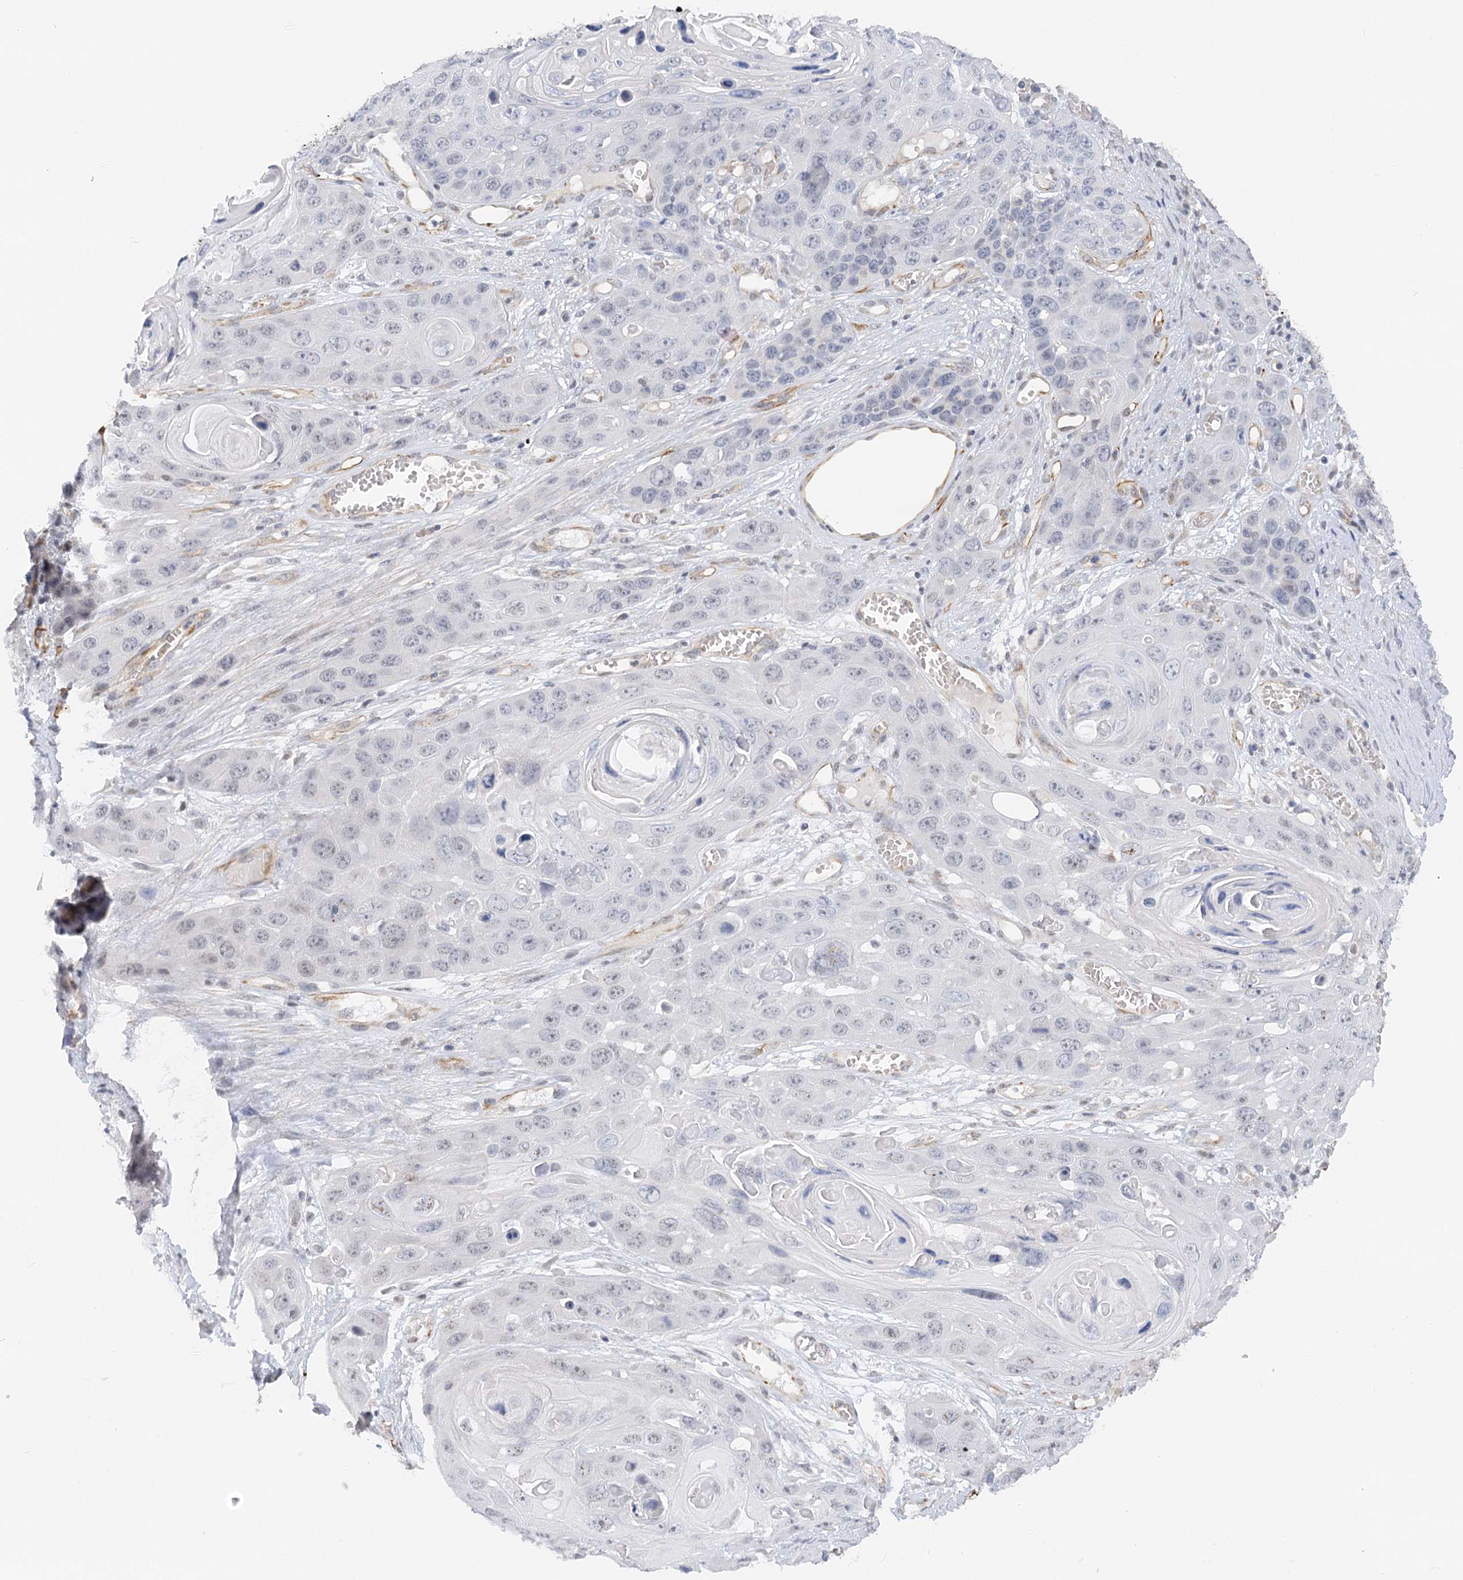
{"staining": {"intensity": "negative", "quantity": "none", "location": "none"}, "tissue": "skin cancer", "cell_type": "Tumor cells", "image_type": "cancer", "snomed": [{"axis": "morphology", "description": "Squamous cell carcinoma, NOS"}, {"axis": "topography", "description": "Skin"}], "caption": "Tumor cells show no significant protein expression in squamous cell carcinoma (skin). Nuclei are stained in blue.", "gene": "NELL2", "patient": {"sex": "male", "age": 55}}